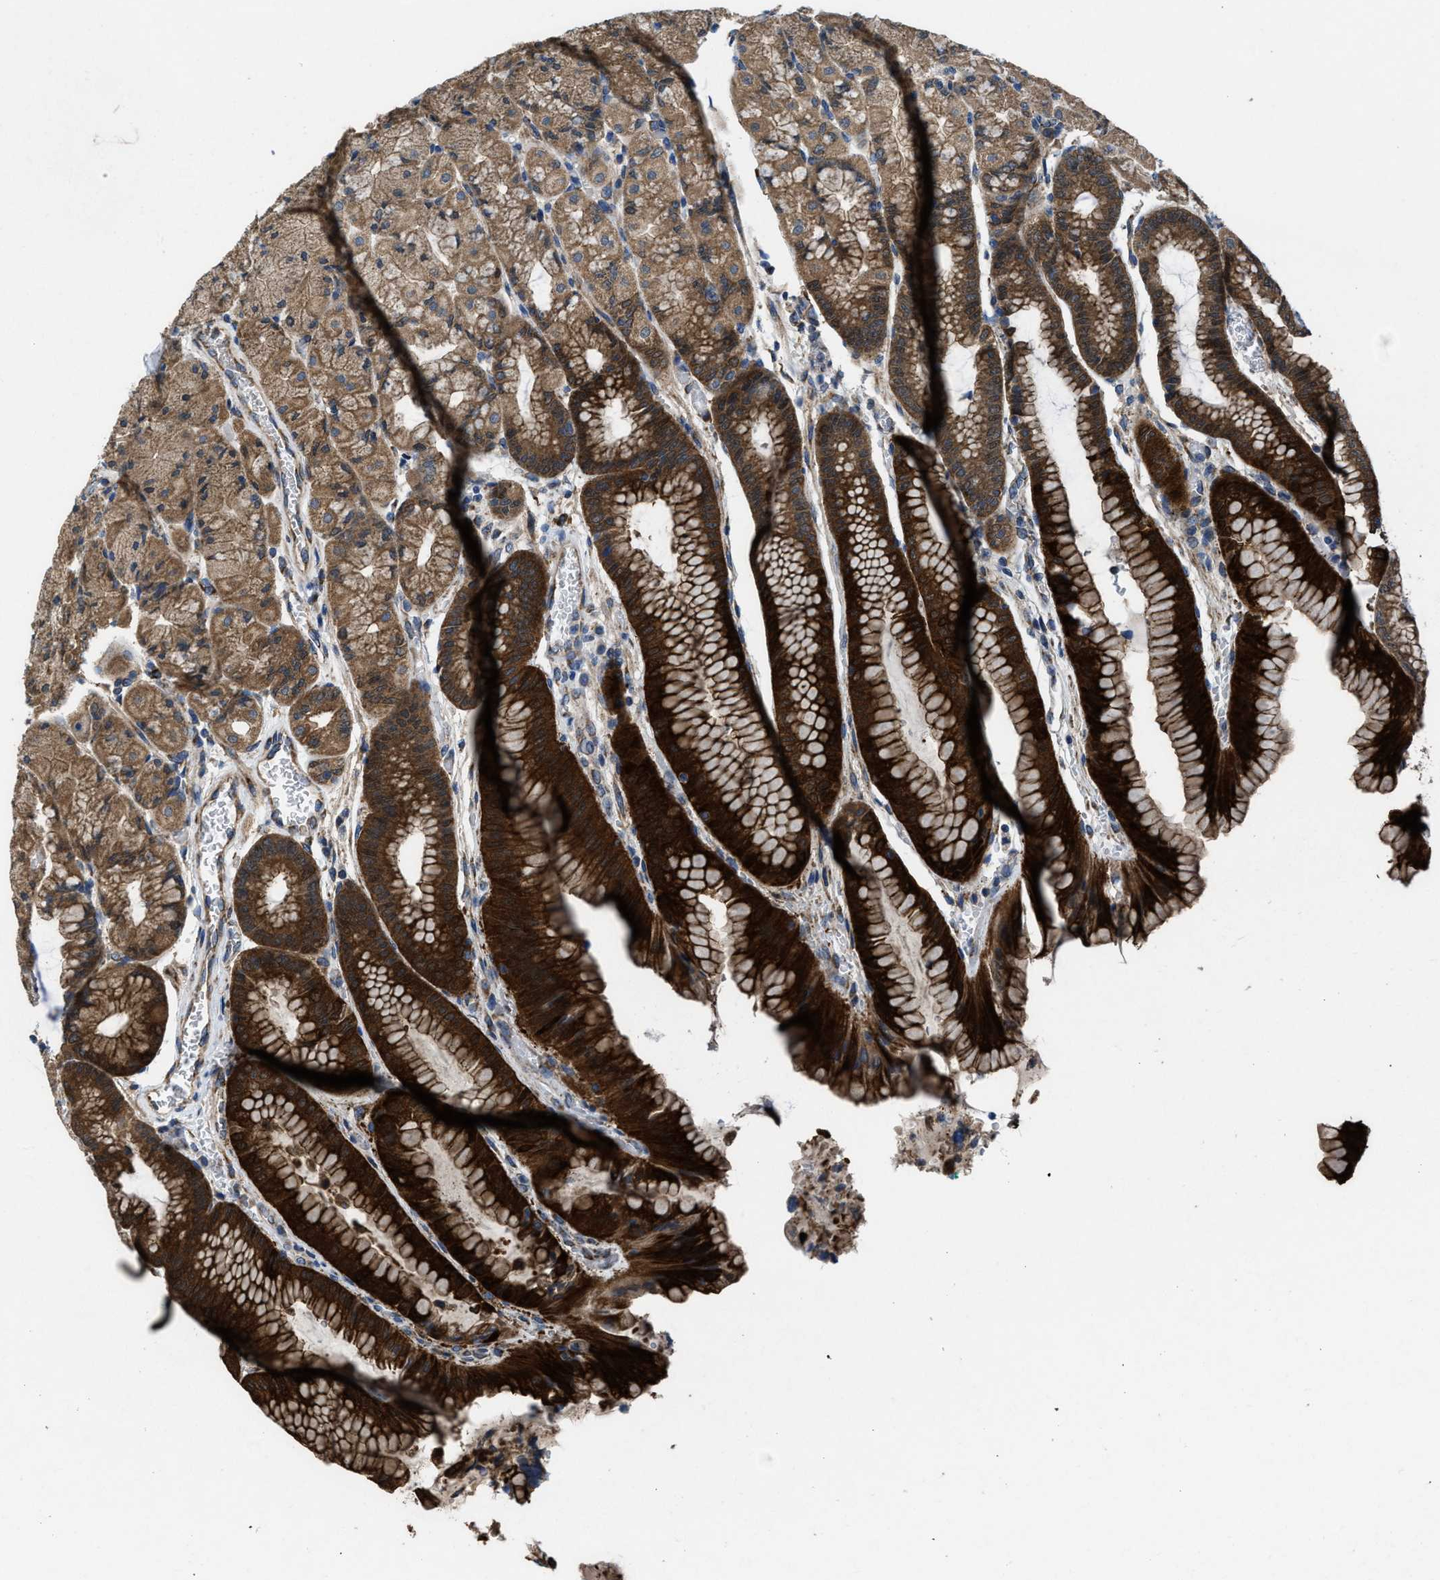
{"staining": {"intensity": "strong", "quantity": ">75%", "location": "cytoplasmic/membranous"}, "tissue": "stomach", "cell_type": "Glandular cells", "image_type": "normal", "snomed": [{"axis": "morphology", "description": "Normal tissue, NOS"}, {"axis": "morphology", "description": "Carcinoid, malignant, NOS"}, {"axis": "topography", "description": "Stomach, upper"}], "caption": "The histopathology image displays immunohistochemical staining of unremarkable stomach. There is strong cytoplasmic/membranous staining is present in about >75% of glandular cells. The staining was performed using DAB to visualize the protein expression in brown, while the nuclei were stained in blue with hematoxylin (Magnification: 20x).", "gene": "PDP1", "patient": {"sex": "male", "age": 39}}